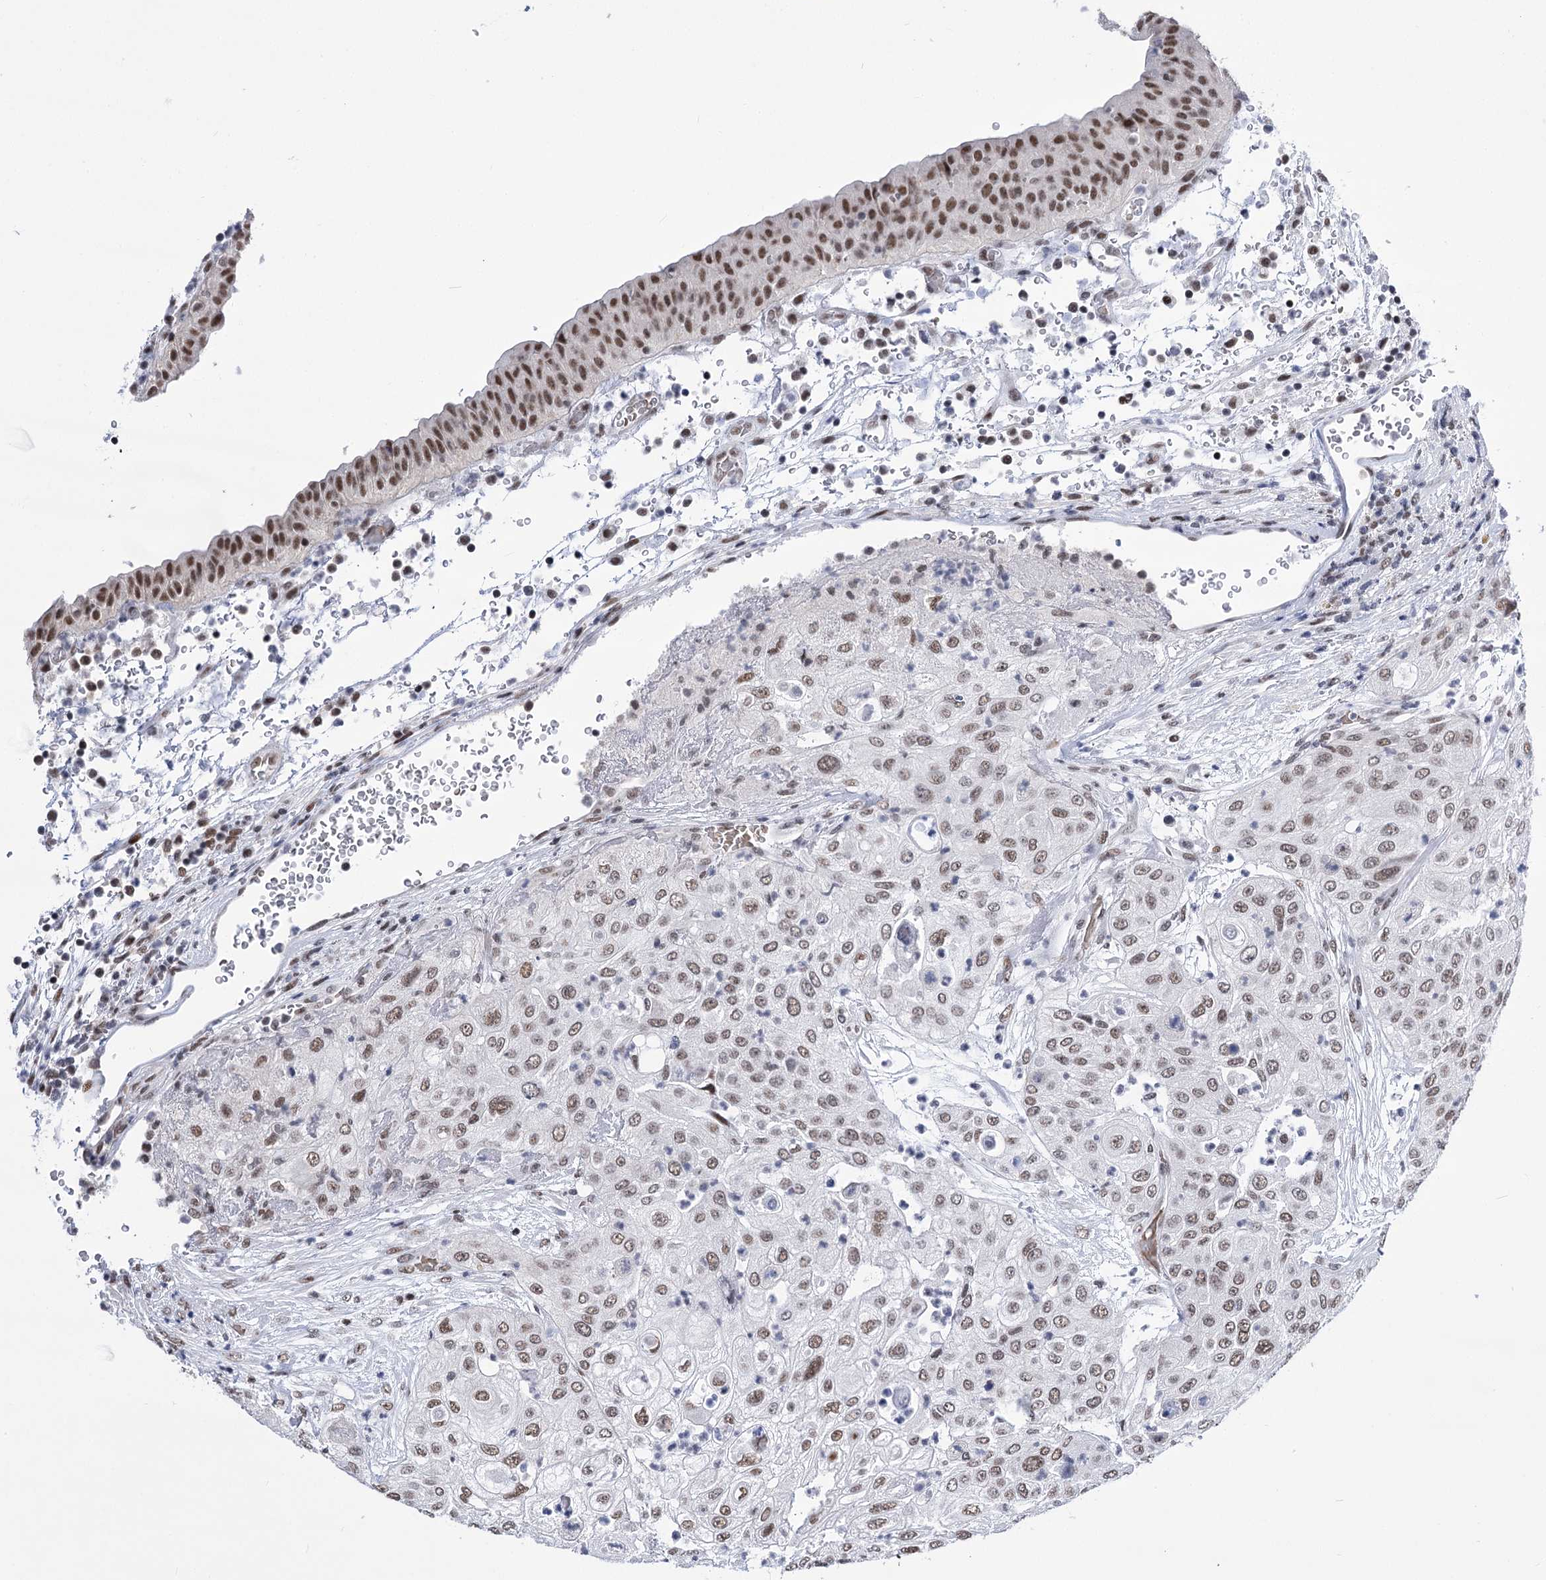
{"staining": {"intensity": "weak", "quantity": "<25%", "location": "nuclear"}, "tissue": "urothelial cancer", "cell_type": "Tumor cells", "image_type": "cancer", "snomed": [{"axis": "morphology", "description": "Urothelial carcinoma, High grade"}, {"axis": "topography", "description": "Urinary bladder"}], "caption": "Immunohistochemical staining of urothelial cancer exhibits no significant positivity in tumor cells.", "gene": "POU4F3", "patient": {"sex": "female", "age": 79}}